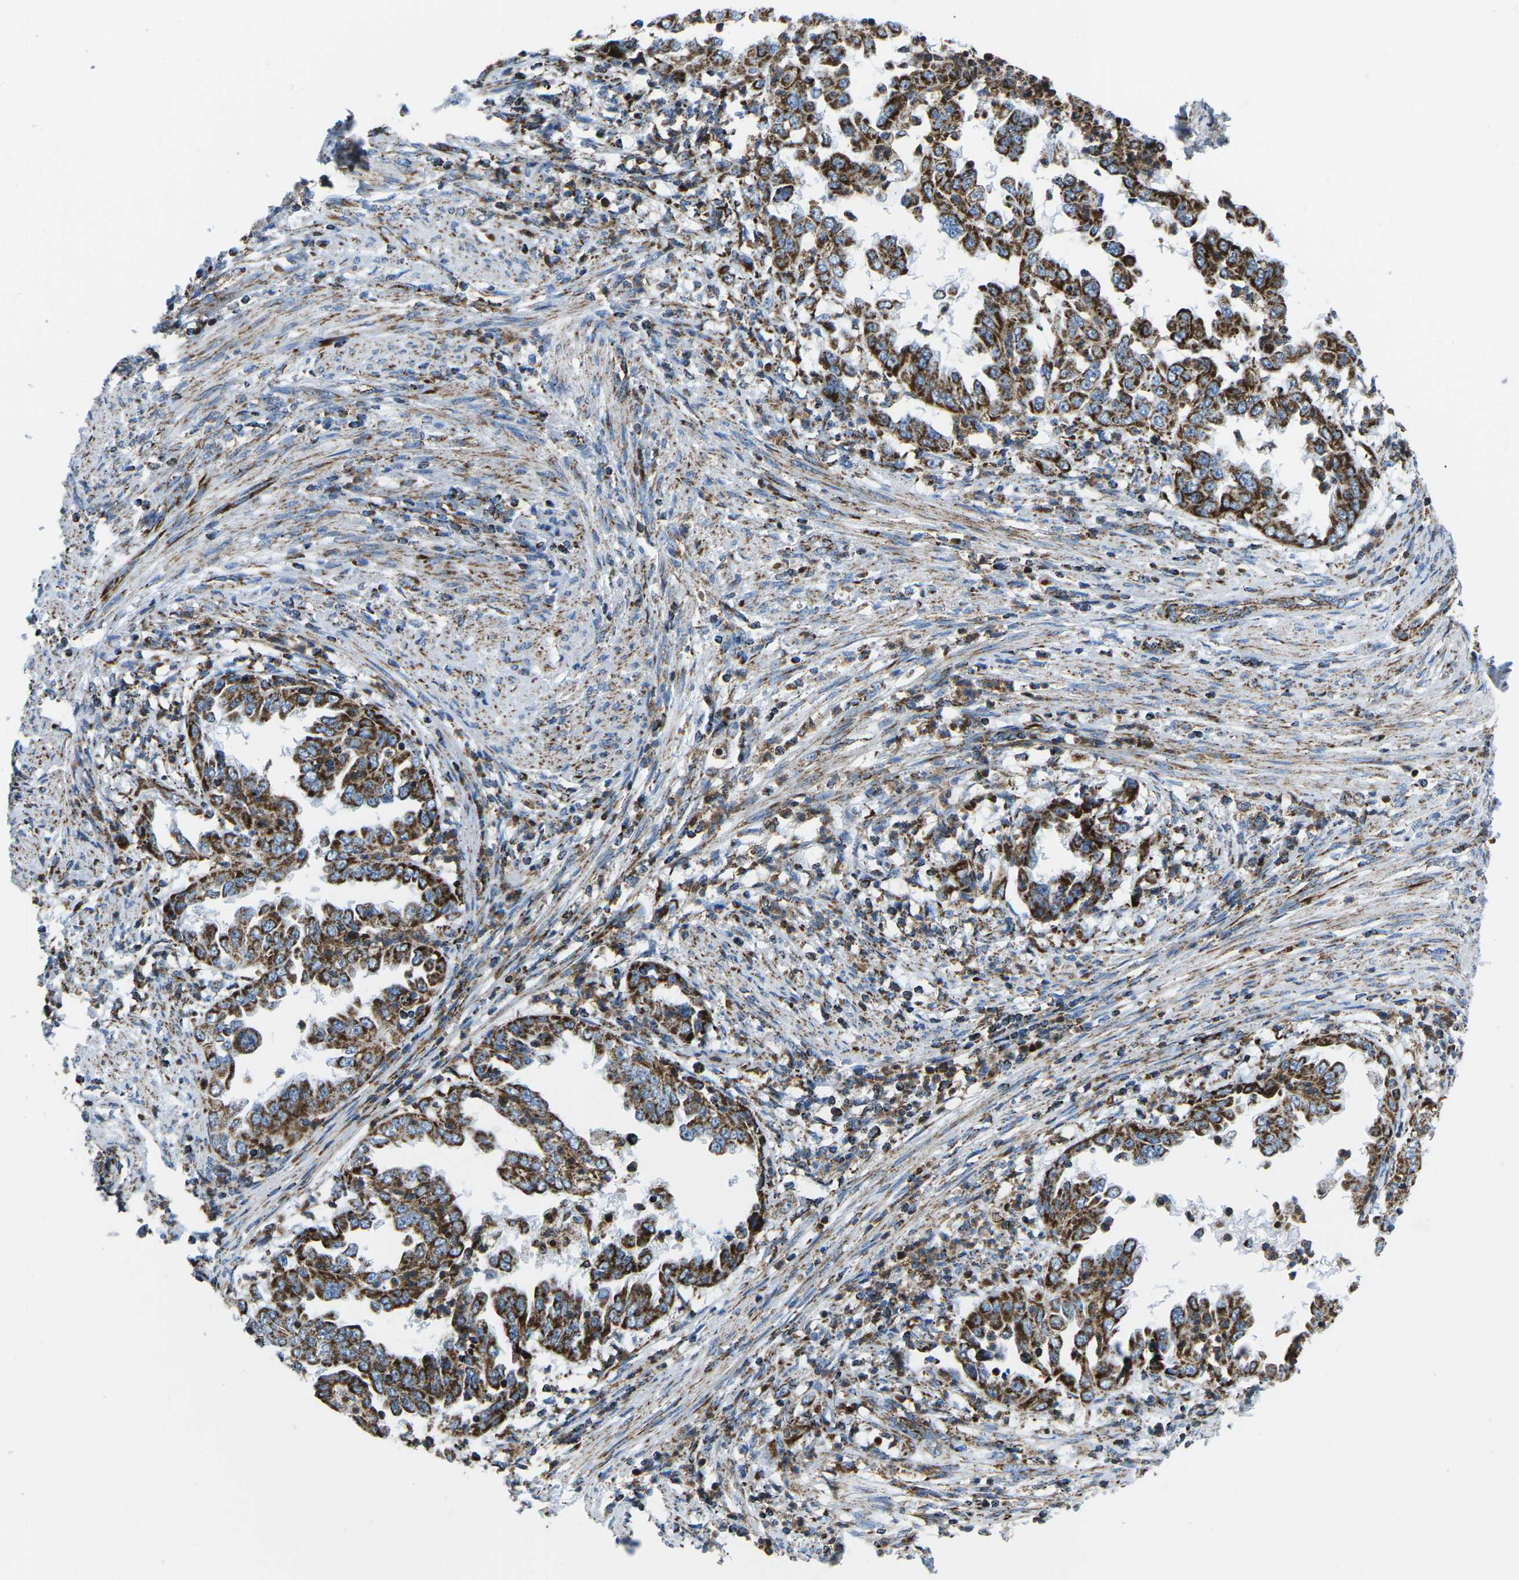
{"staining": {"intensity": "strong", "quantity": ">75%", "location": "cytoplasmic/membranous"}, "tissue": "endometrial cancer", "cell_type": "Tumor cells", "image_type": "cancer", "snomed": [{"axis": "morphology", "description": "Adenocarcinoma, NOS"}, {"axis": "topography", "description": "Endometrium"}], "caption": "Adenocarcinoma (endometrial) tissue exhibits strong cytoplasmic/membranous expression in approximately >75% of tumor cells", "gene": "COX6C", "patient": {"sex": "female", "age": 85}}